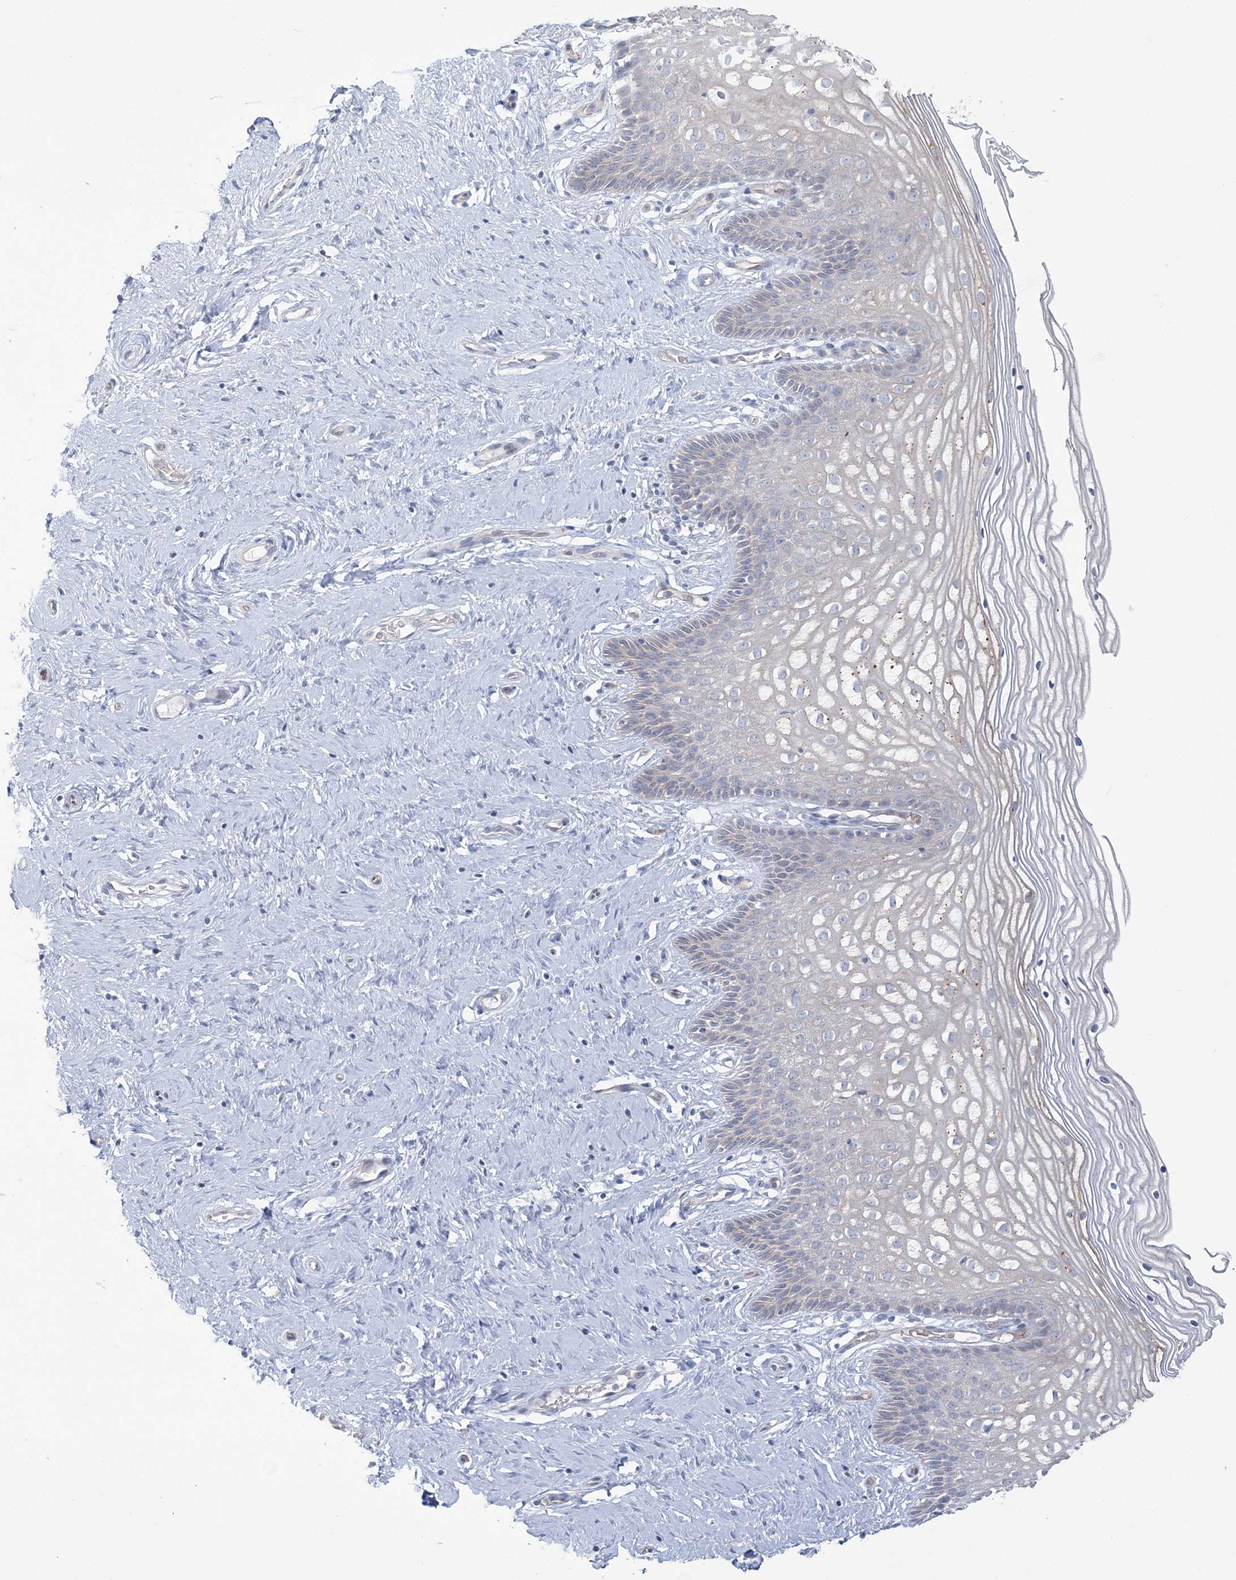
{"staining": {"intensity": "negative", "quantity": "none", "location": "none"}, "tissue": "cervix", "cell_type": "Glandular cells", "image_type": "normal", "snomed": [{"axis": "morphology", "description": "Normal tissue, NOS"}, {"axis": "topography", "description": "Cervix"}], "caption": "High power microscopy histopathology image of an immunohistochemistry histopathology image of normal cervix, revealing no significant positivity in glandular cells. (DAB (3,3'-diaminobenzidine) immunohistochemistry, high magnification).", "gene": "FARSB", "patient": {"sex": "female", "age": 33}}